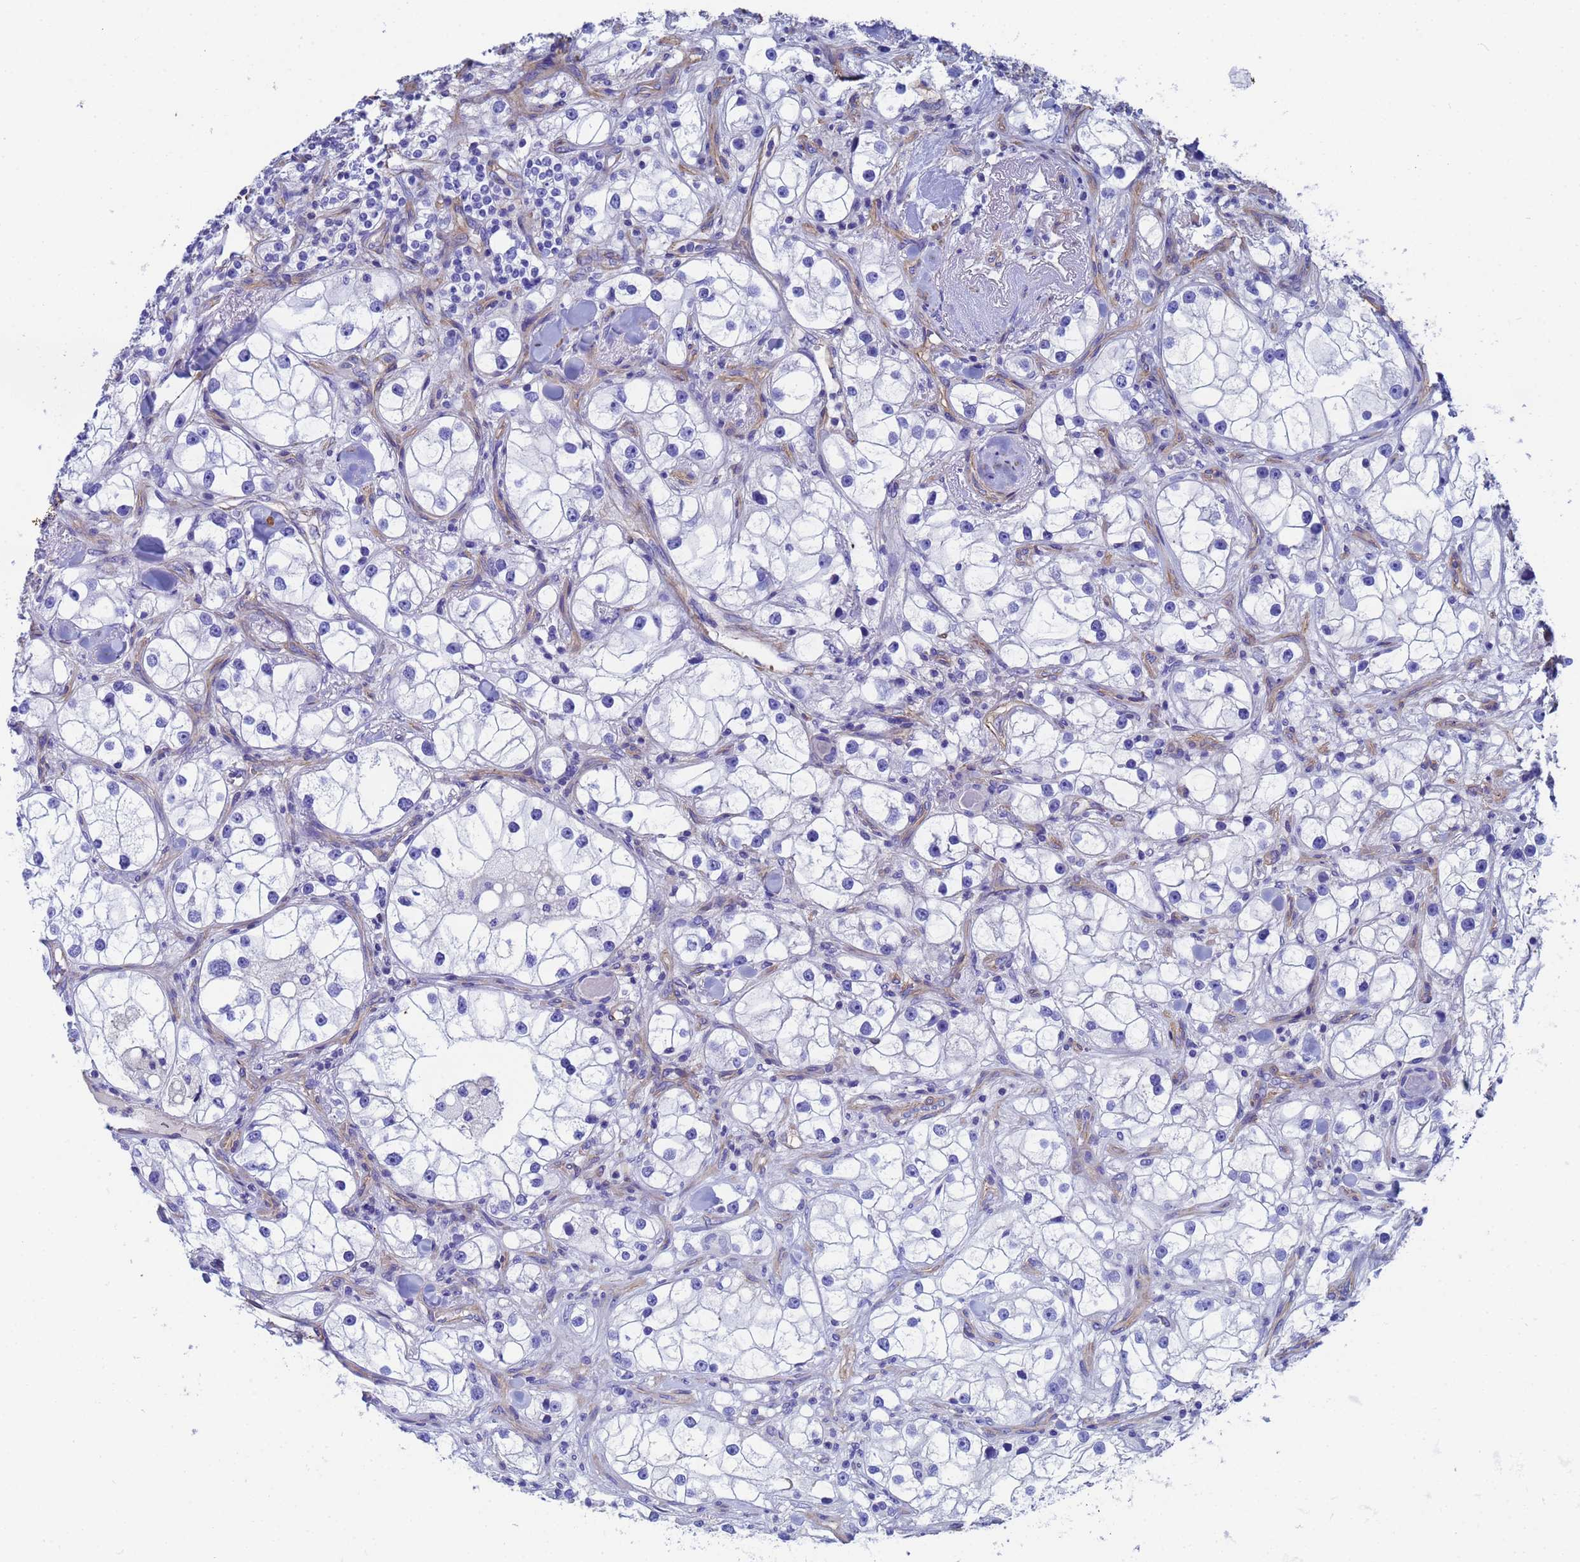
{"staining": {"intensity": "negative", "quantity": "none", "location": "none"}, "tissue": "renal cancer", "cell_type": "Tumor cells", "image_type": "cancer", "snomed": [{"axis": "morphology", "description": "Adenocarcinoma, NOS"}, {"axis": "topography", "description": "Kidney"}], "caption": "The immunohistochemistry (IHC) photomicrograph has no significant positivity in tumor cells of adenocarcinoma (renal) tissue. (IHC, brightfield microscopy, high magnification).", "gene": "CST4", "patient": {"sex": "male", "age": 77}}